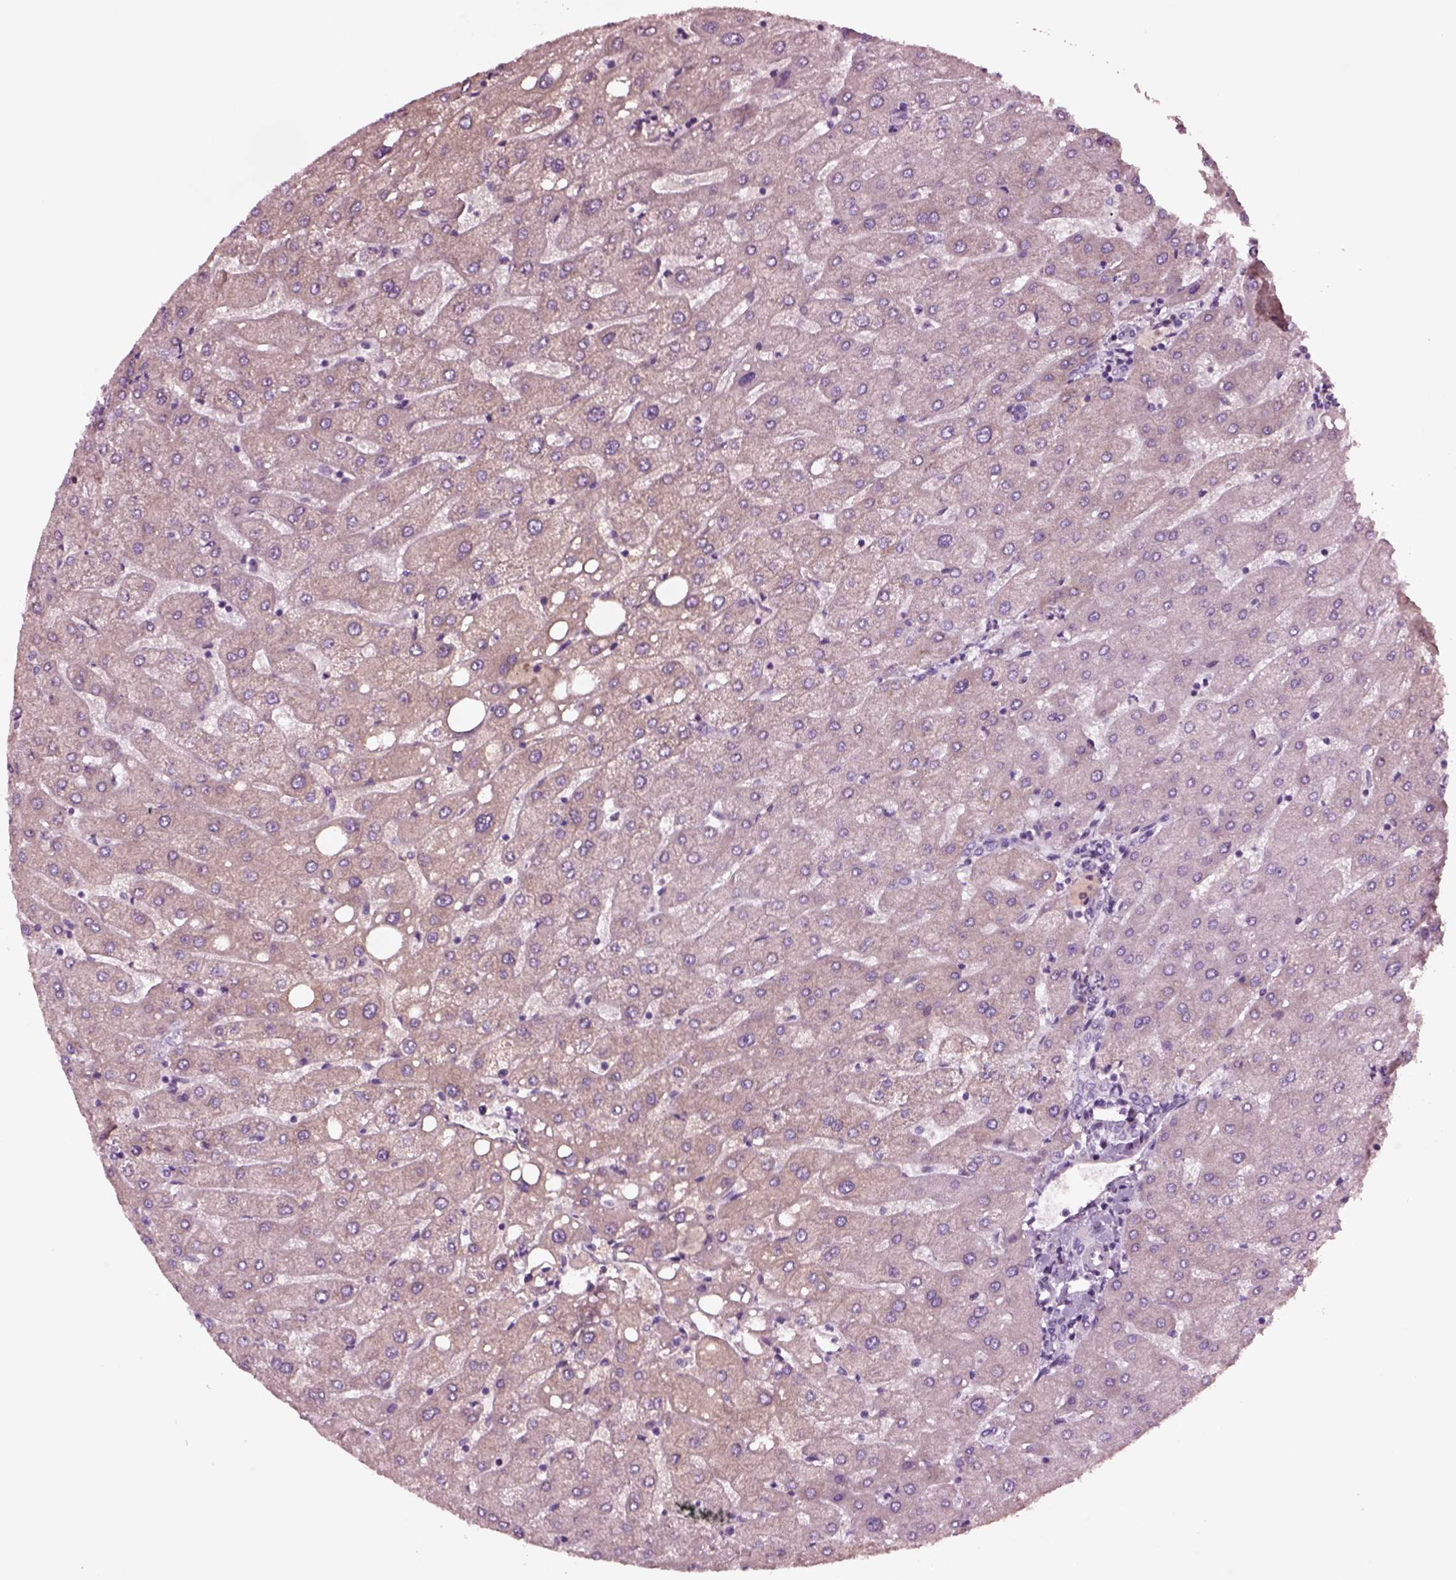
{"staining": {"intensity": "negative", "quantity": "none", "location": "none"}, "tissue": "liver", "cell_type": "Cholangiocytes", "image_type": "normal", "snomed": [{"axis": "morphology", "description": "Normal tissue, NOS"}, {"axis": "topography", "description": "Liver"}], "caption": "Protein analysis of normal liver demonstrates no significant staining in cholangiocytes.", "gene": "NMRK2", "patient": {"sex": "male", "age": 67}}